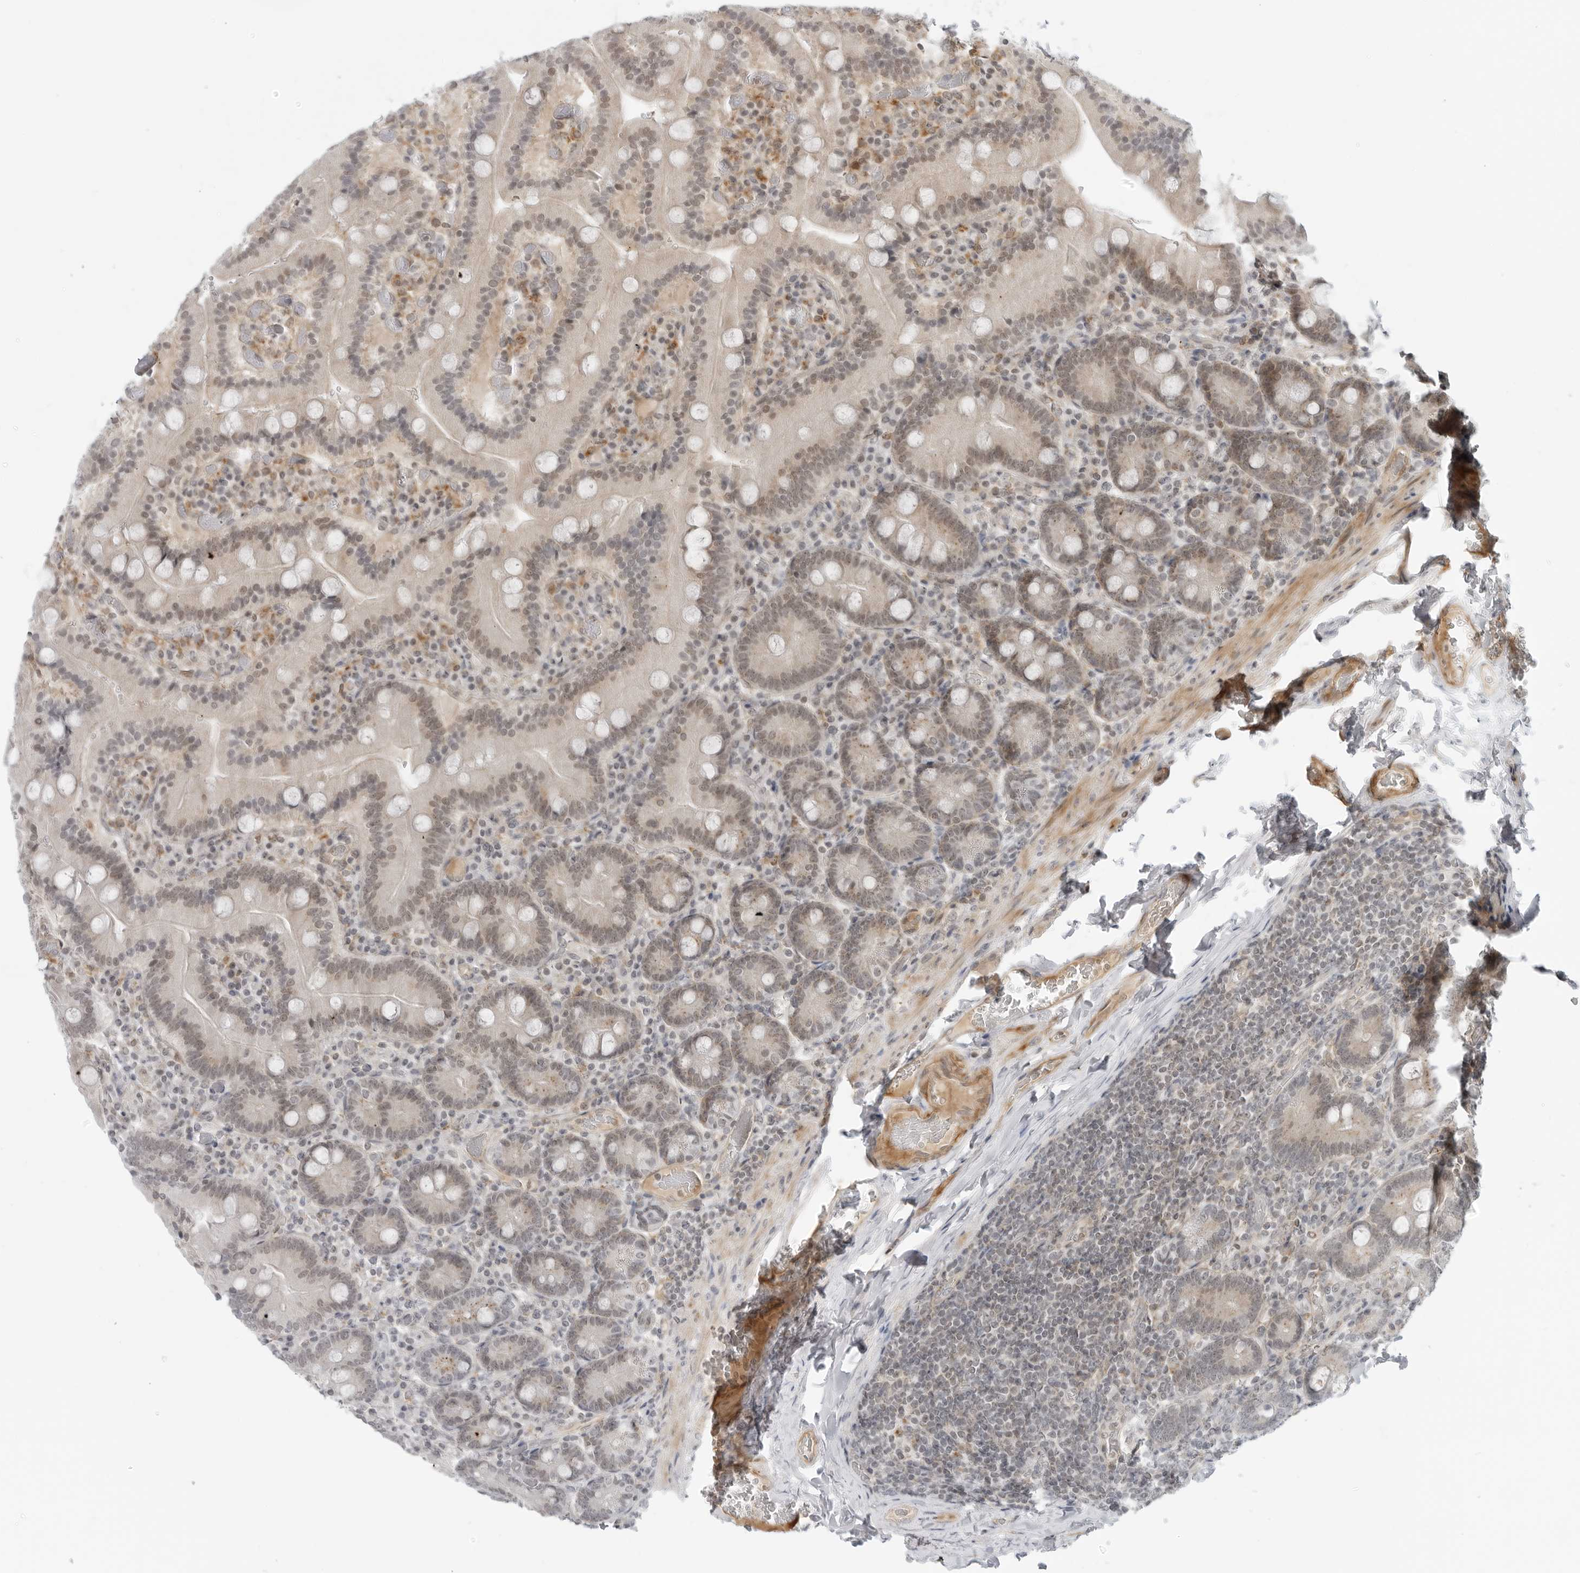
{"staining": {"intensity": "moderate", "quantity": "25%-75%", "location": "cytoplasmic/membranous"}, "tissue": "duodenum", "cell_type": "Glandular cells", "image_type": "normal", "snomed": [{"axis": "morphology", "description": "Normal tissue, NOS"}, {"axis": "topography", "description": "Duodenum"}], "caption": "High-magnification brightfield microscopy of normal duodenum stained with DAB (brown) and counterstained with hematoxylin (blue). glandular cells exhibit moderate cytoplasmic/membranous expression is present in about25%-75% of cells. The protein of interest is shown in brown color, while the nuclei are stained blue.", "gene": "SUGCT", "patient": {"sex": "female", "age": 62}}